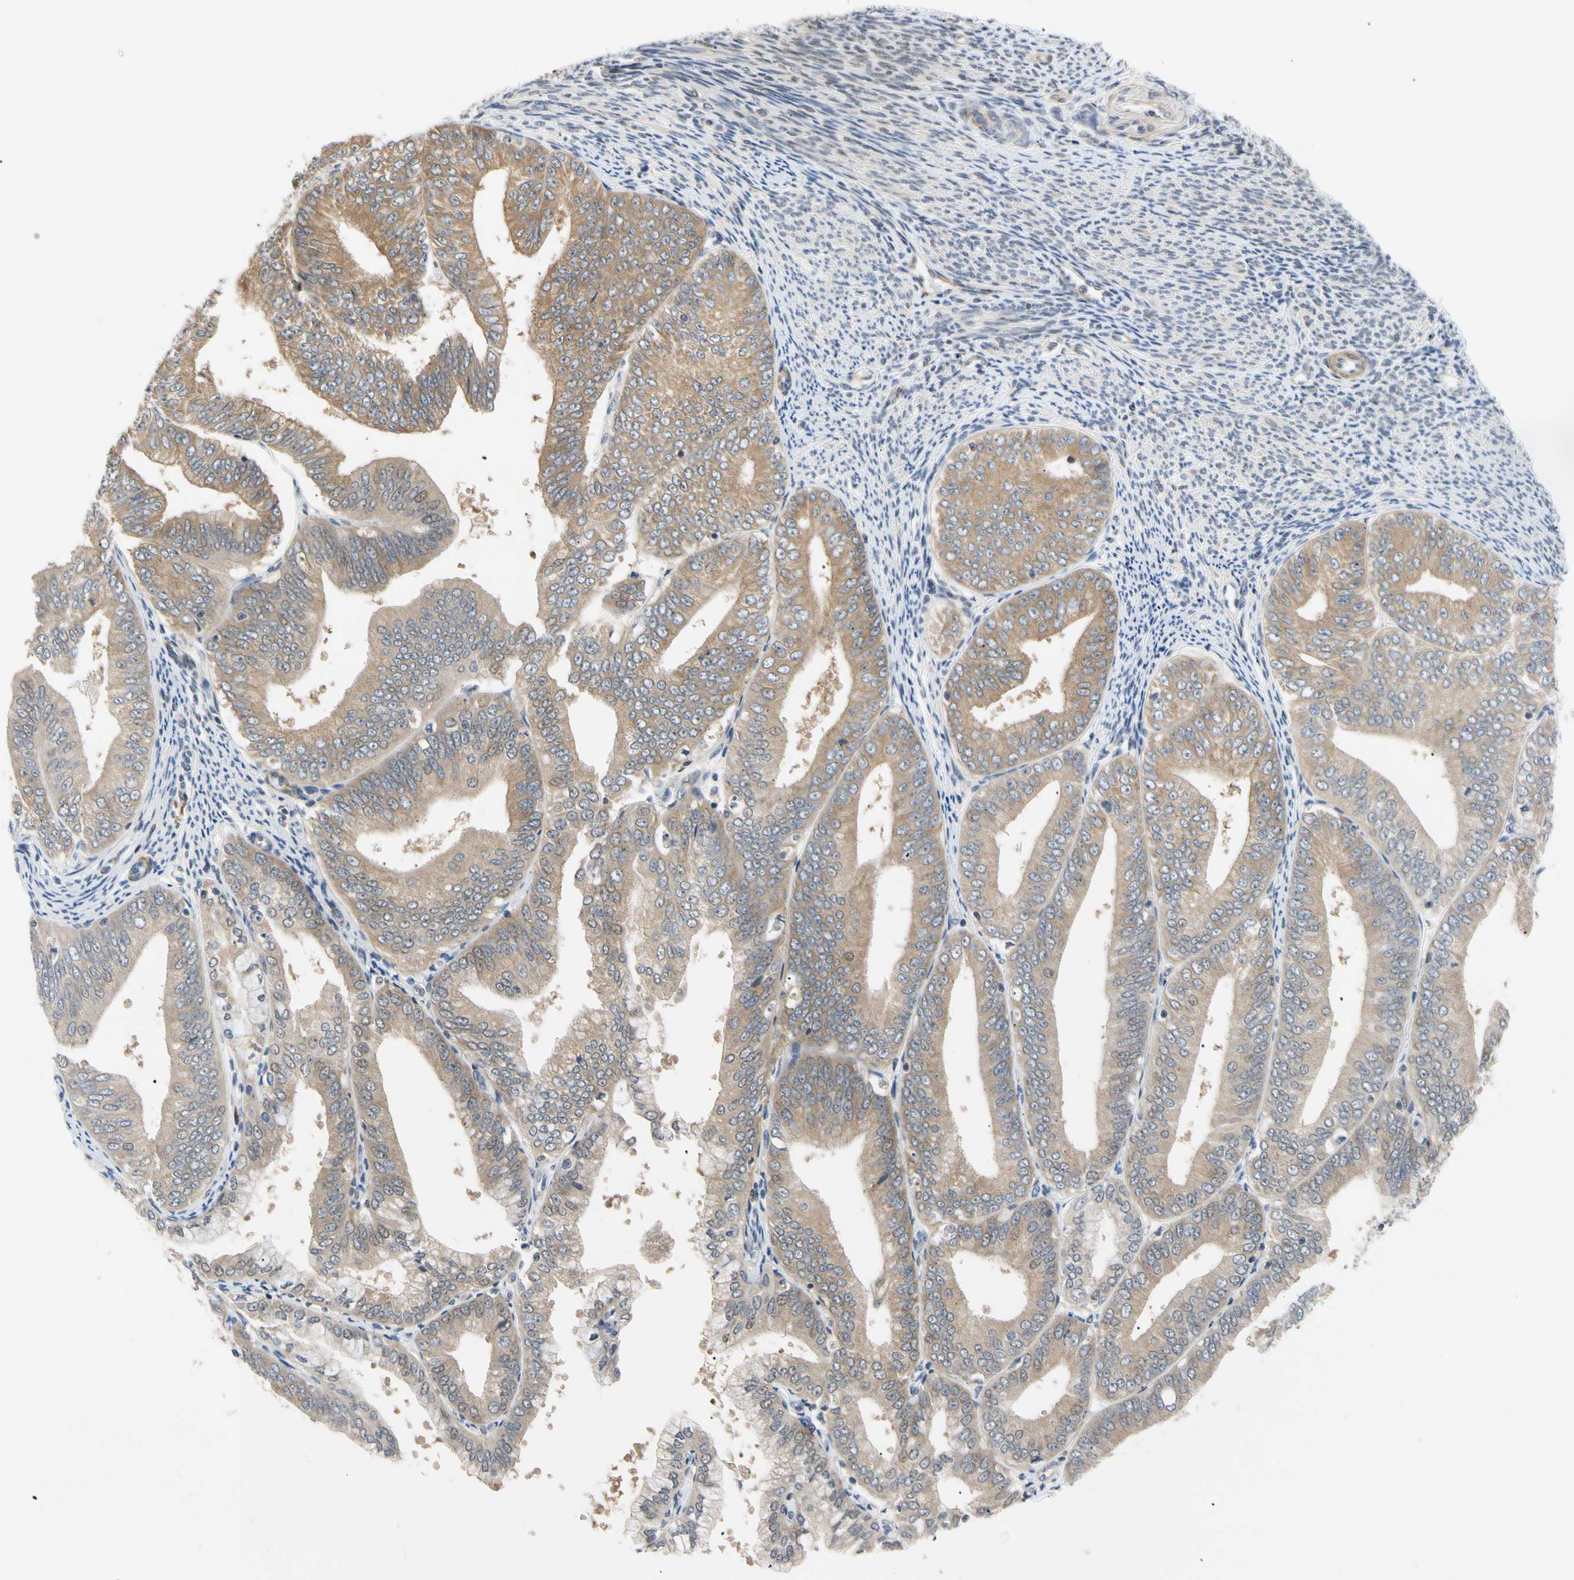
{"staining": {"intensity": "moderate", "quantity": ">75%", "location": "cytoplasmic/membranous"}, "tissue": "endometrial cancer", "cell_type": "Tumor cells", "image_type": "cancer", "snomed": [{"axis": "morphology", "description": "Adenocarcinoma, NOS"}, {"axis": "topography", "description": "Endometrium"}], "caption": "This is a micrograph of immunohistochemistry staining of adenocarcinoma (endometrial), which shows moderate staining in the cytoplasmic/membranous of tumor cells.", "gene": "SEC23B", "patient": {"sex": "female", "age": 63}}